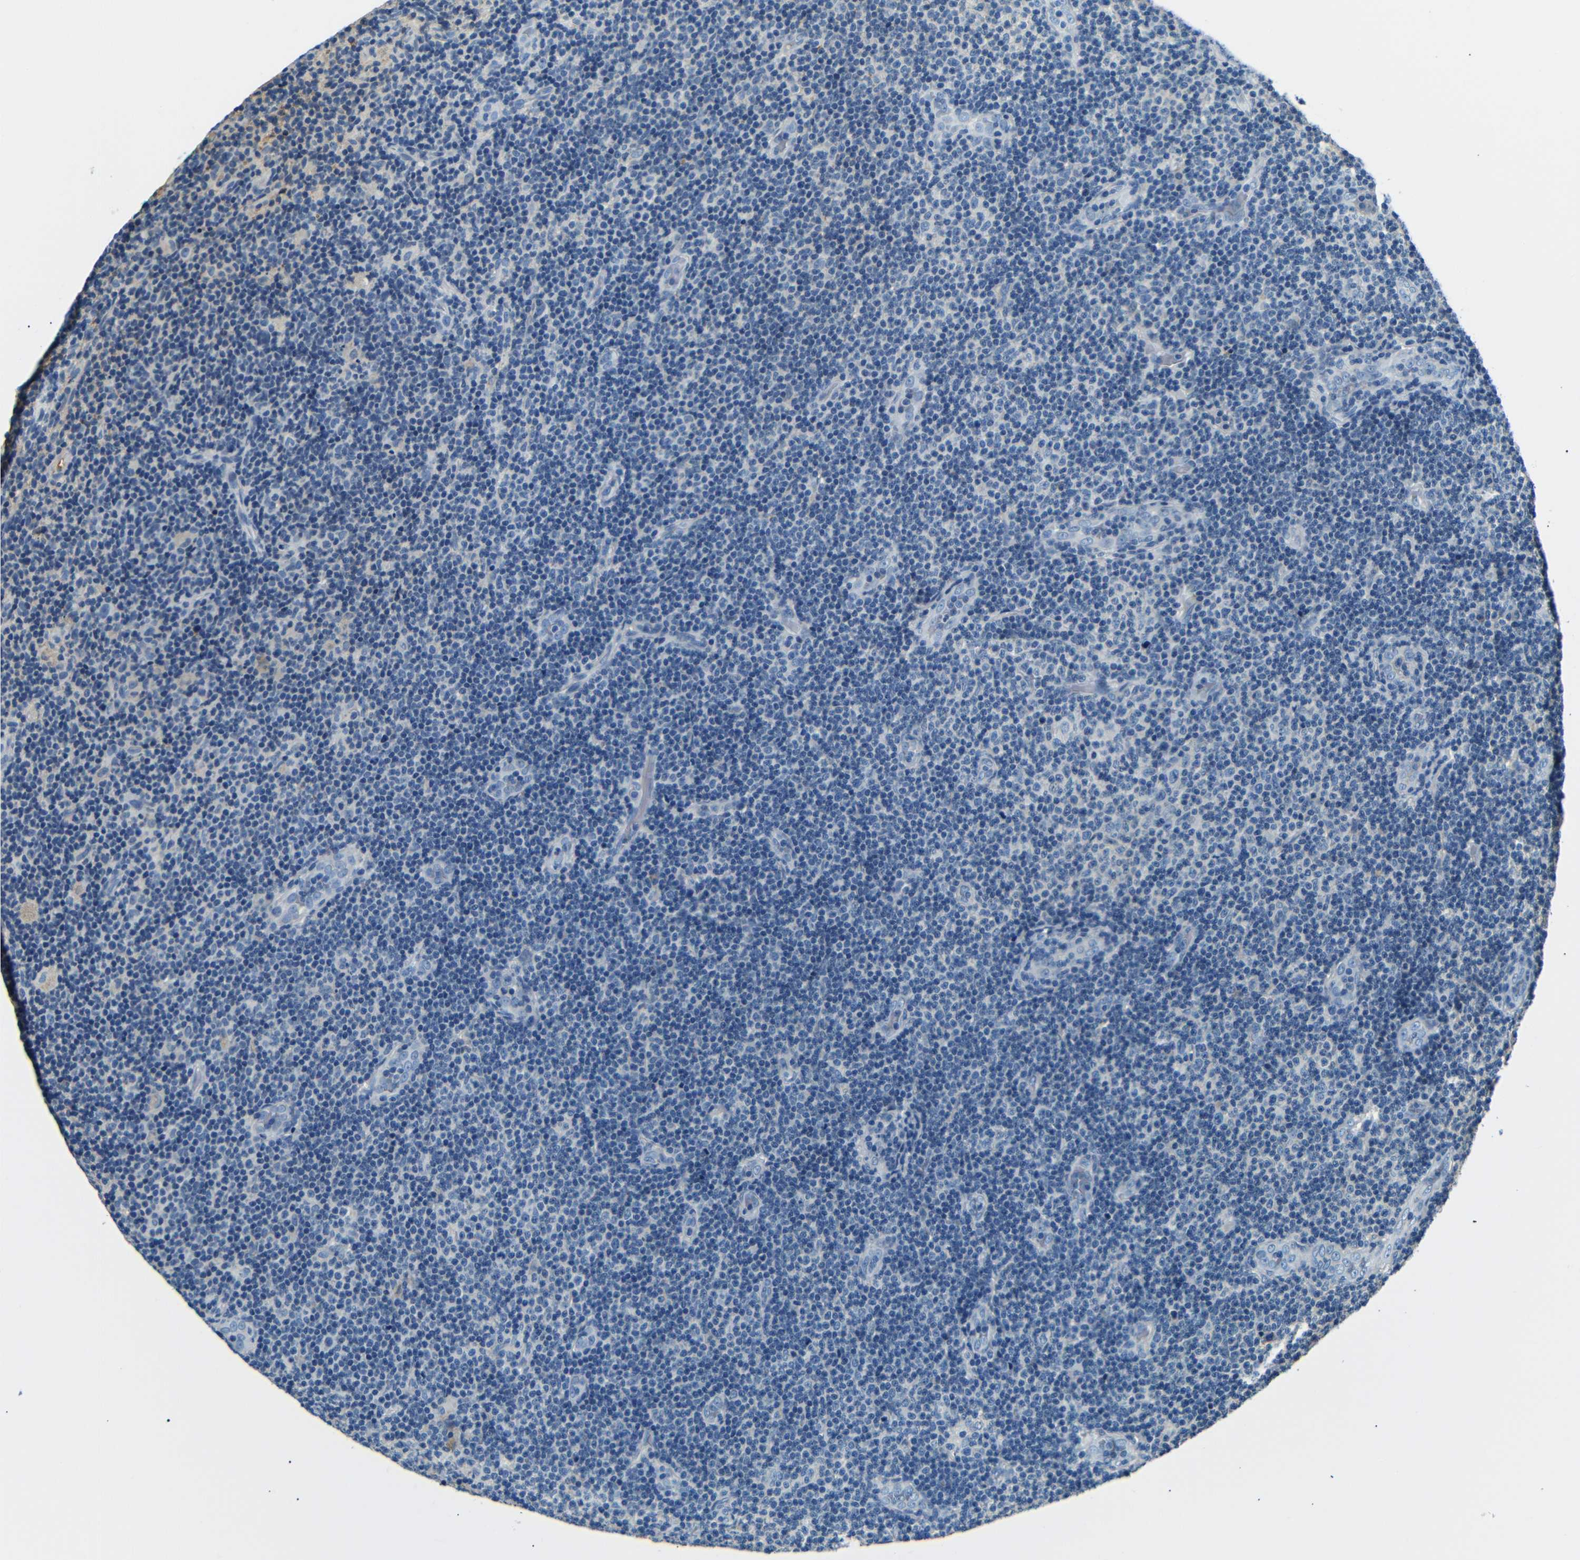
{"staining": {"intensity": "negative", "quantity": "none", "location": "none"}, "tissue": "lymphoma", "cell_type": "Tumor cells", "image_type": "cancer", "snomed": [{"axis": "morphology", "description": "Malignant lymphoma, non-Hodgkin's type, Low grade"}, {"axis": "topography", "description": "Lymph node"}], "caption": "Tumor cells show no significant expression in low-grade malignant lymphoma, non-Hodgkin's type. (Stains: DAB (3,3'-diaminobenzidine) immunohistochemistry (IHC) with hematoxylin counter stain, Microscopy: brightfield microscopy at high magnification).", "gene": "LHCGR", "patient": {"sex": "male", "age": 83}}